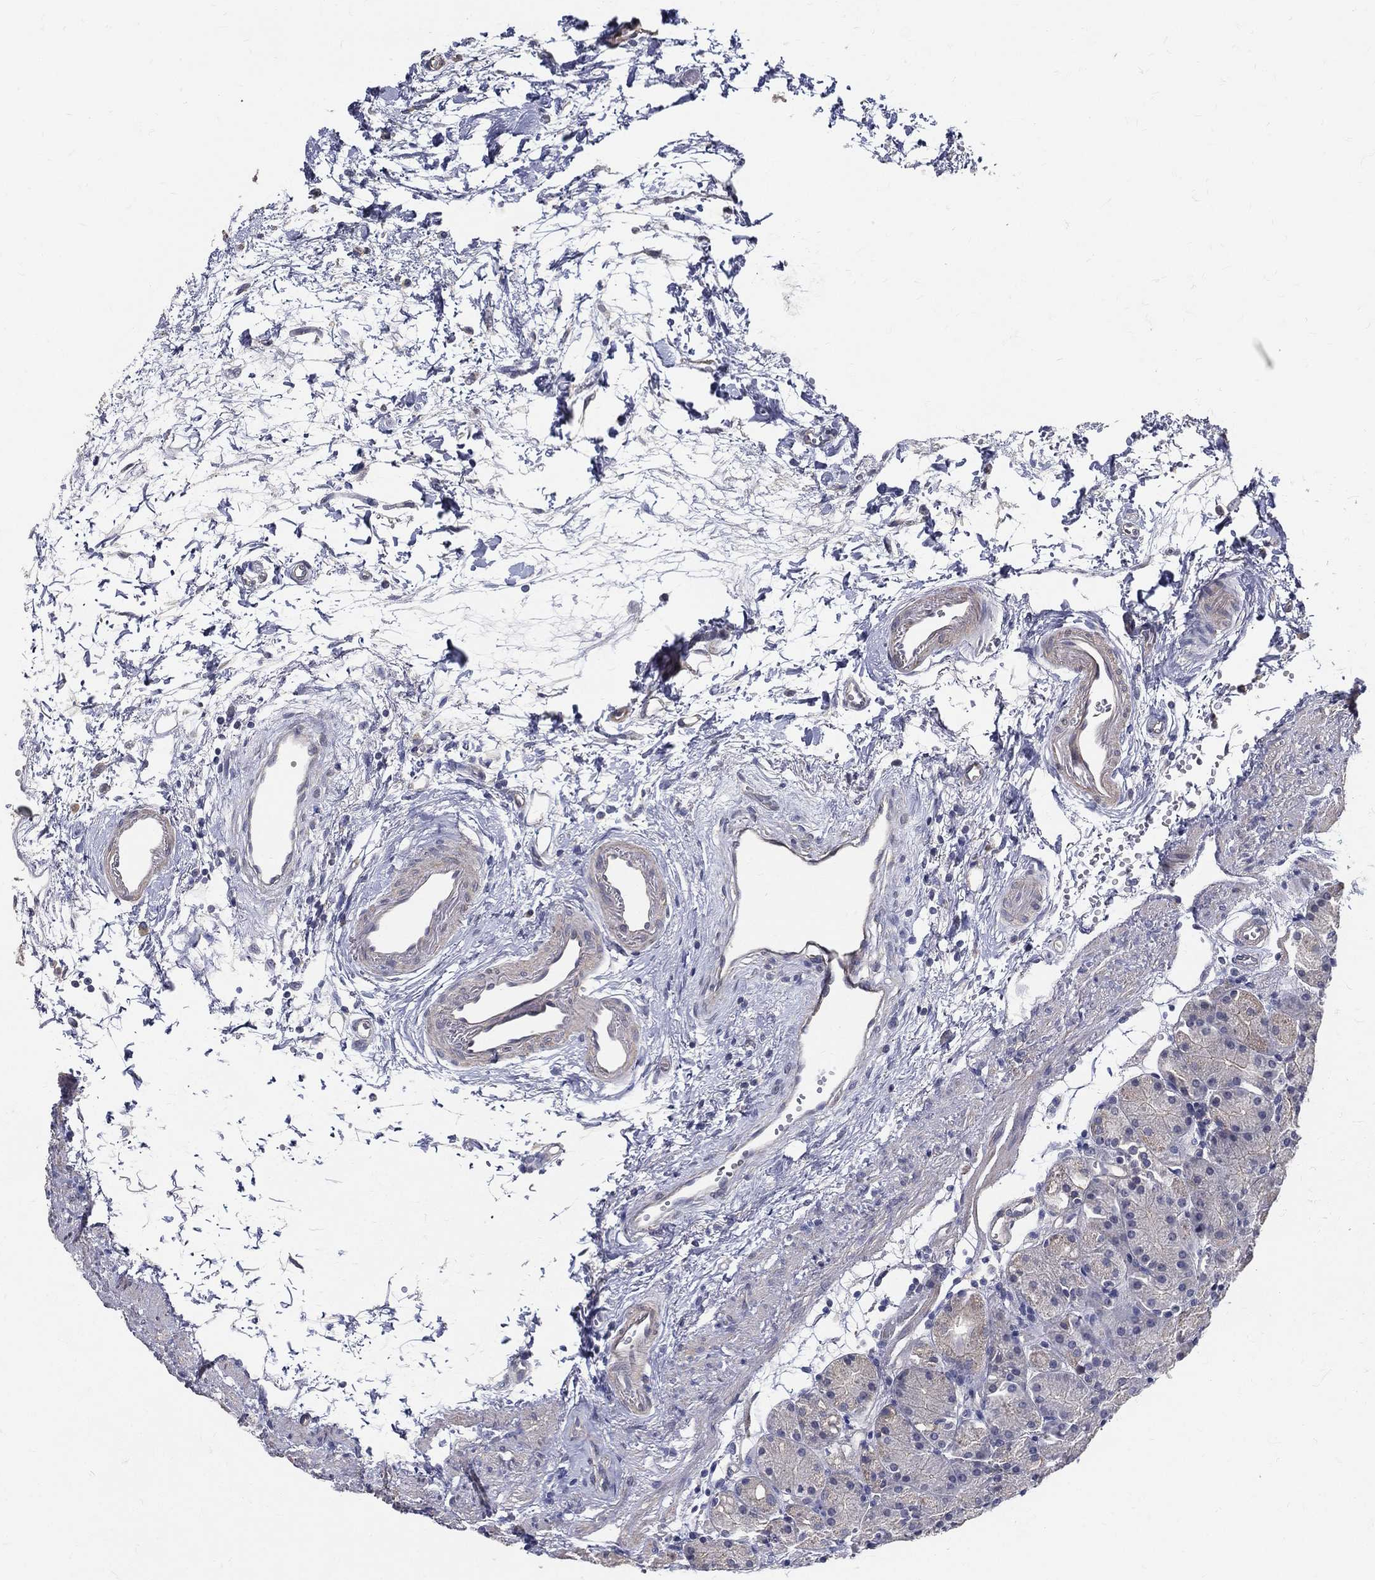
{"staining": {"intensity": "negative", "quantity": "none", "location": "none"}, "tissue": "stomach", "cell_type": "Glandular cells", "image_type": "normal", "snomed": [{"axis": "morphology", "description": "Normal tissue, NOS"}, {"axis": "morphology", "description": "Adenocarcinoma, NOS"}, {"axis": "topography", "description": "Stomach"}], "caption": "High power microscopy histopathology image of an immunohistochemistry image of unremarkable stomach, revealing no significant positivity in glandular cells. (DAB (3,3'-diaminobenzidine) immunohistochemistry, high magnification).", "gene": "SERPINB2", "patient": {"sex": "female", "age": 81}}